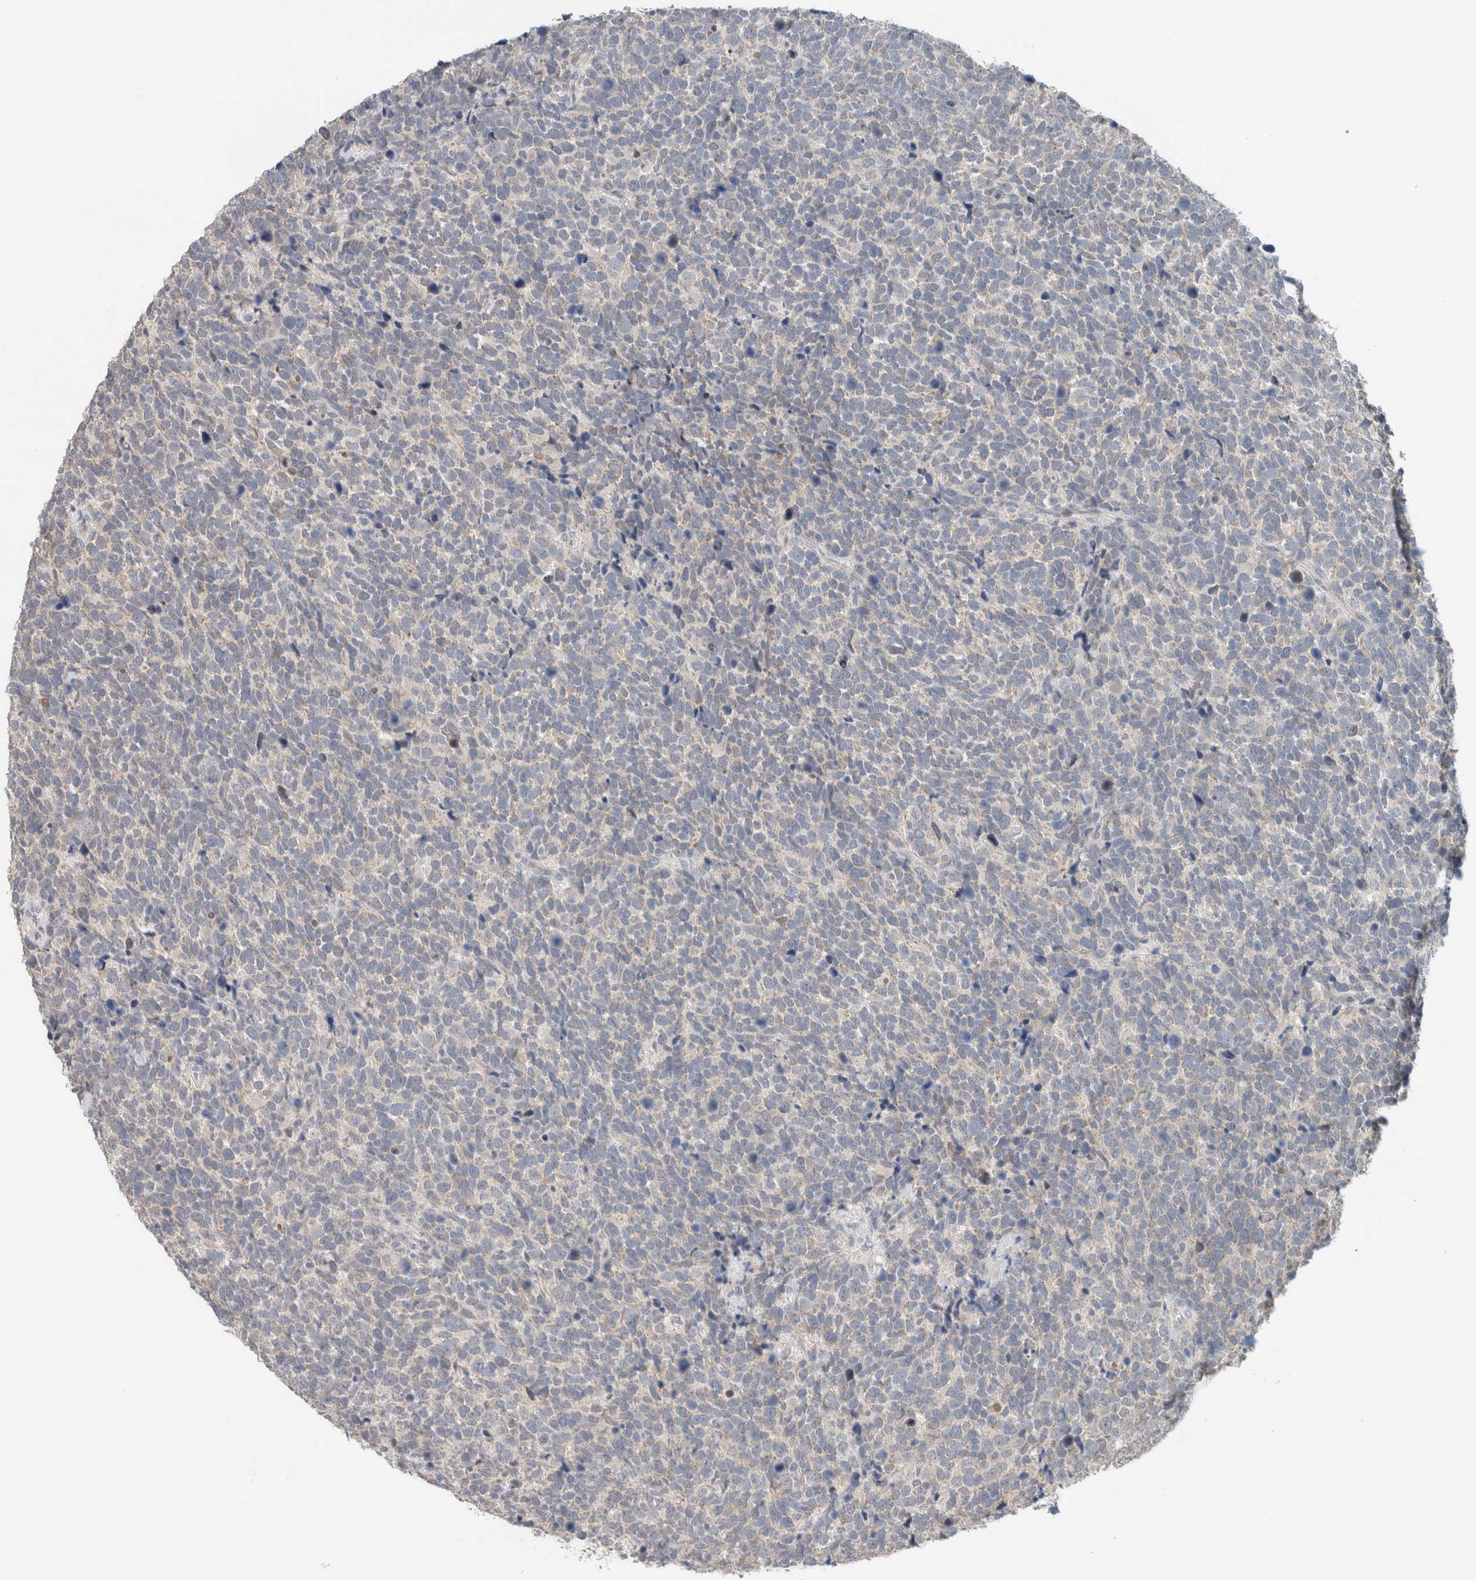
{"staining": {"intensity": "negative", "quantity": "none", "location": "none"}, "tissue": "urothelial cancer", "cell_type": "Tumor cells", "image_type": "cancer", "snomed": [{"axis": "morphology", "description": "Urothelial carcinoma, High grade"}, {"axis": "topography", "description": "Urinary bladder"}], "caption": "This photomicrograph is of urothelial cancer stained with IHC to label a protein in brown with the nuclei are counter-stained blue. There is no staining in tumor cells.", "gene": "CRAT", "patient": {"sex": "female", "age": 82}}